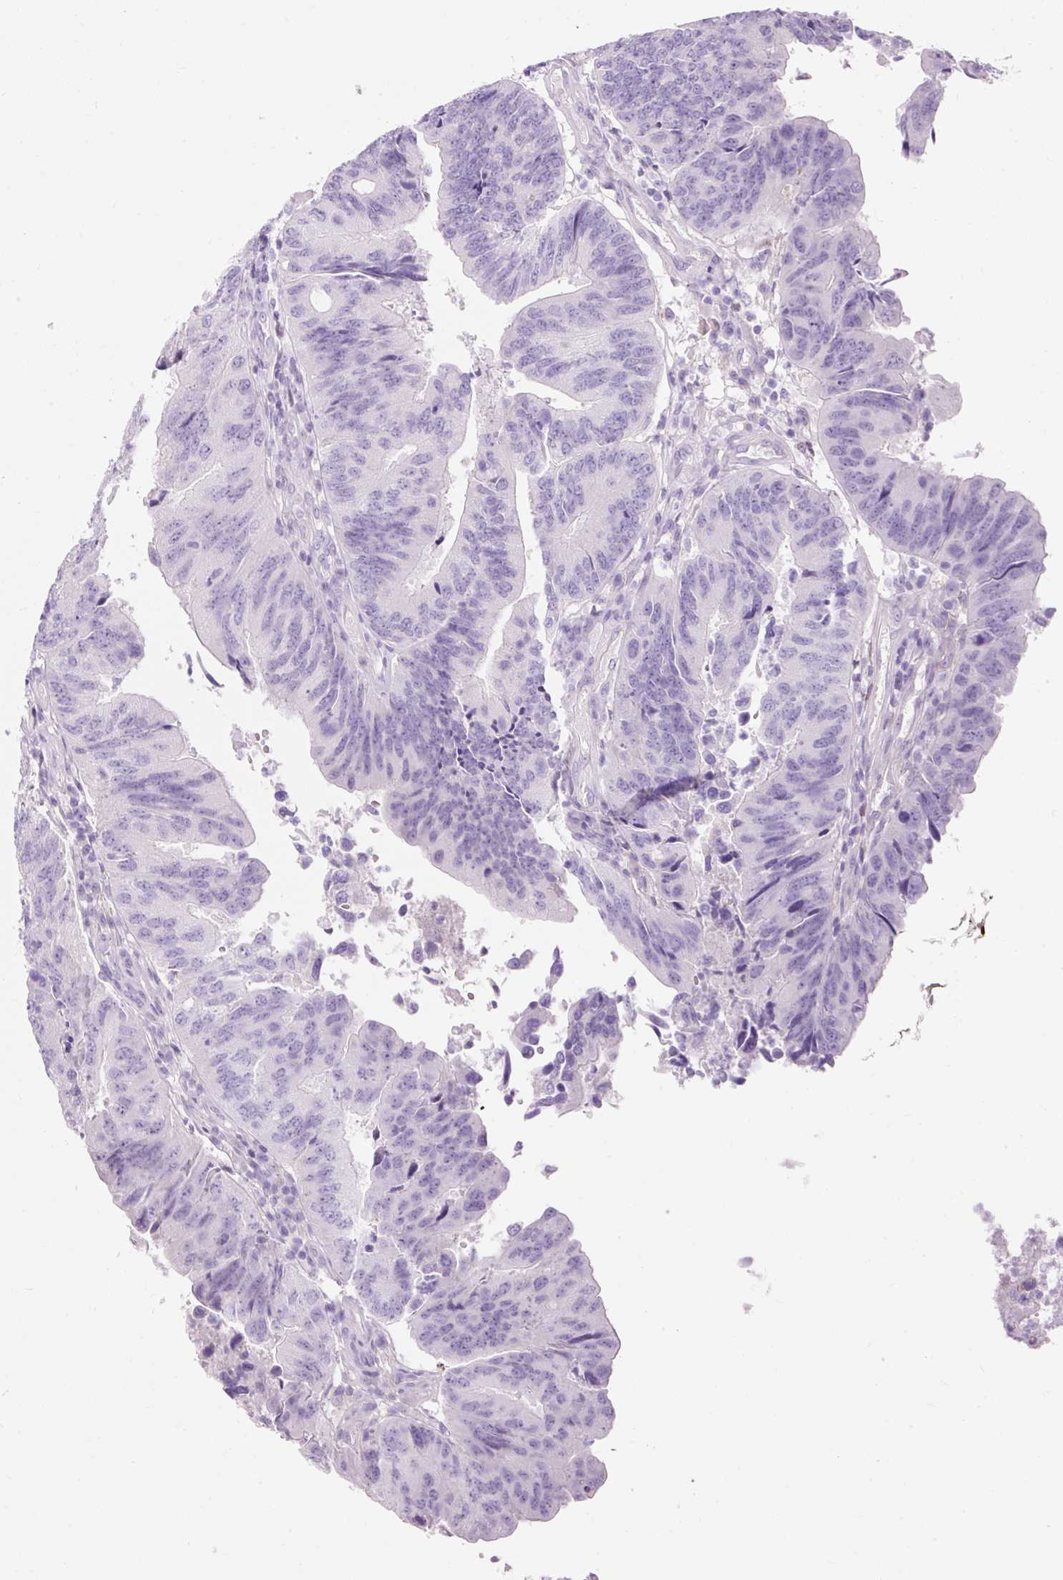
{"staining": {"intensity": "negative", "quantity": "none", "location": "none"}, "tissue": "colorectal cancer", "cell_type": "Tumor cells", "image_type": "cancer", "snomed": [{"axis": "morphology", "description": "Adenocarcinoma, NOS"}, {"axis": "topography", "description": "Colon"}], "caption": "A high-resolution histopathology image shows immunohistochemistry (IHC) staining of colorectal cancer (adenocarcinoma), which reveals no significant staining in tumor cells. (DAB (3,3'-diaminobenzidine) IHC with hematoxylin counter stain).", "gene": "CLDN25", "patient": {"sex": "female", "age": 67}}